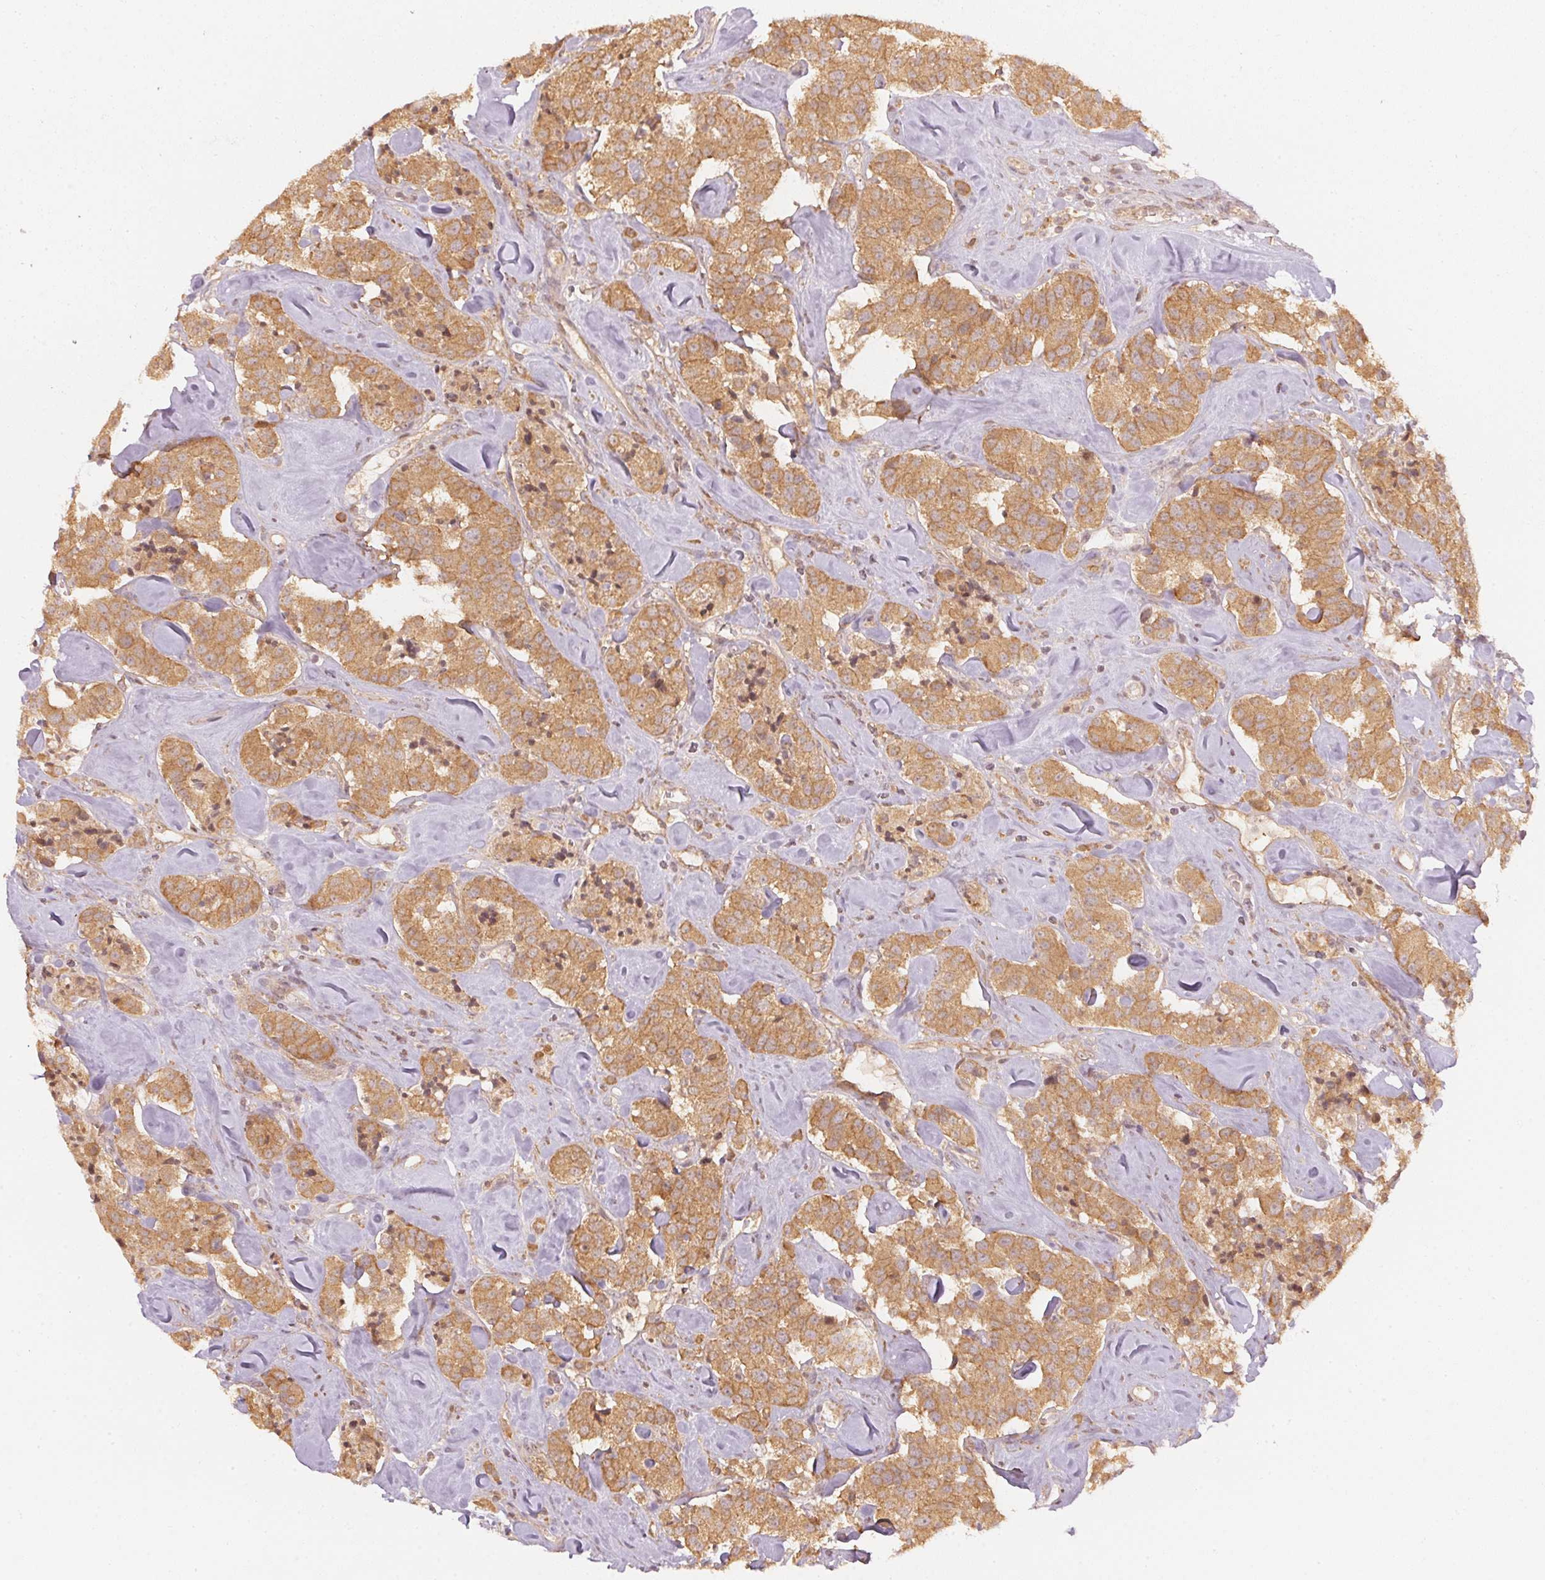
{"staining": {"intensity": "moderate", "quantity": ">75%", "location": "cytoplasmic/membranous"}, "tissue": "carcinoid", "cell_type": "Tumor cells", "image_type": "cancer", "snomed": [{"axis": "morphology", "description": "Carcinoid, malignant, NOS"}, {"axis": "topography", "description": "Pancreas"}], "caption": "A brown stain highlights moderate cytoplasmic/membranous staining of a protein in human carcinoid tumor cells.", "gene": "WDR54", "patient": {"sex": "male", "age": 41}}